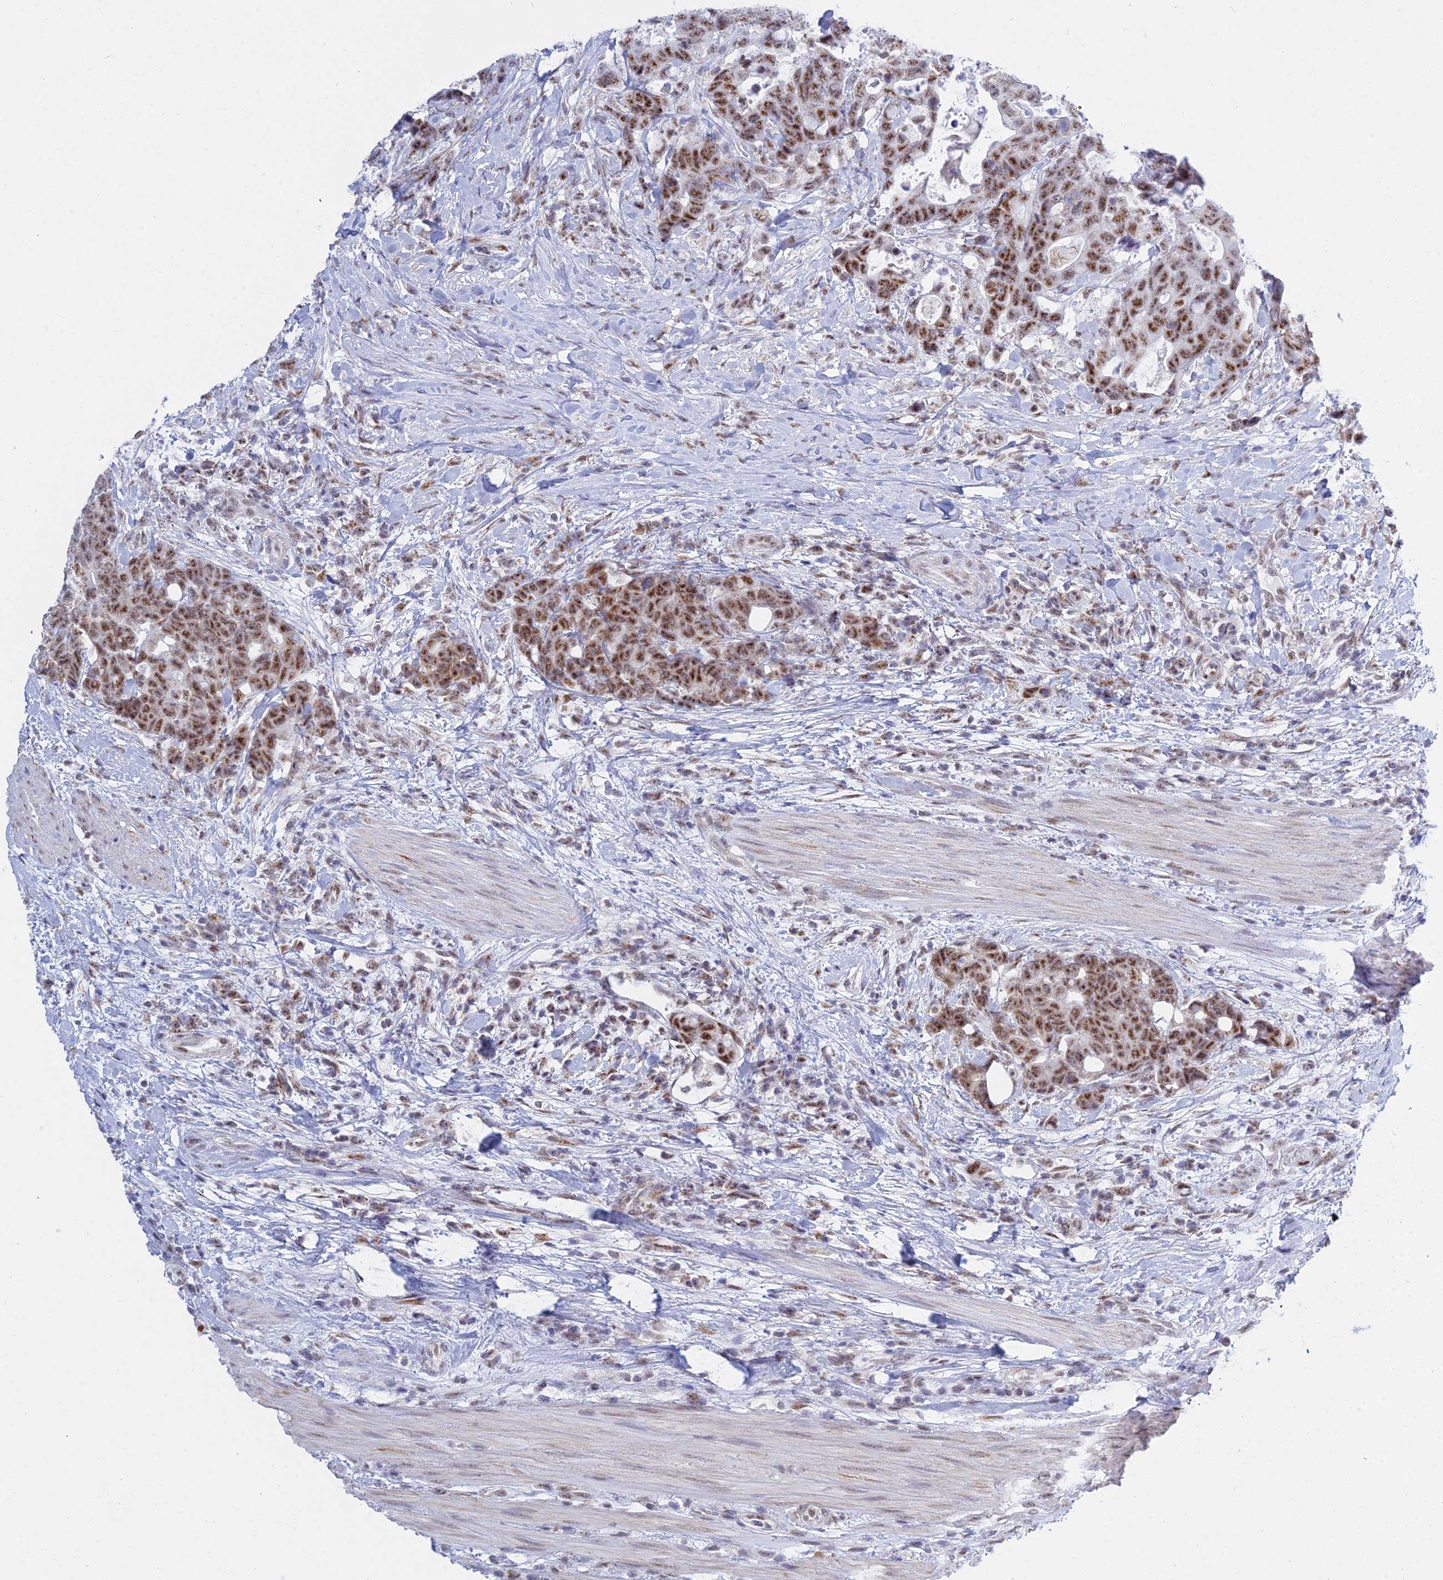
{"staining": {"intensity": "strong", "quantity": ">75%", "location": "nuclear"}, "tissue": "colorectal cancer", "cell_type": "Tumor cells", "image_type": "cancer", "snomed": [{"axis": "morphology", "description": "Adenocarcinoma, NOS"}, {"axis": "topography", "description": "Colon"}], "caption": "This image displays adenocarcinoma (colorectal) stained with immunohistochemistry to label a protein in brown. The nuclear of tumor cells show strong positivity for the protein. Nuclei are counter-stained blue.", "gene": "KLF14", "patient": {"sex": "female", "age": 82}}